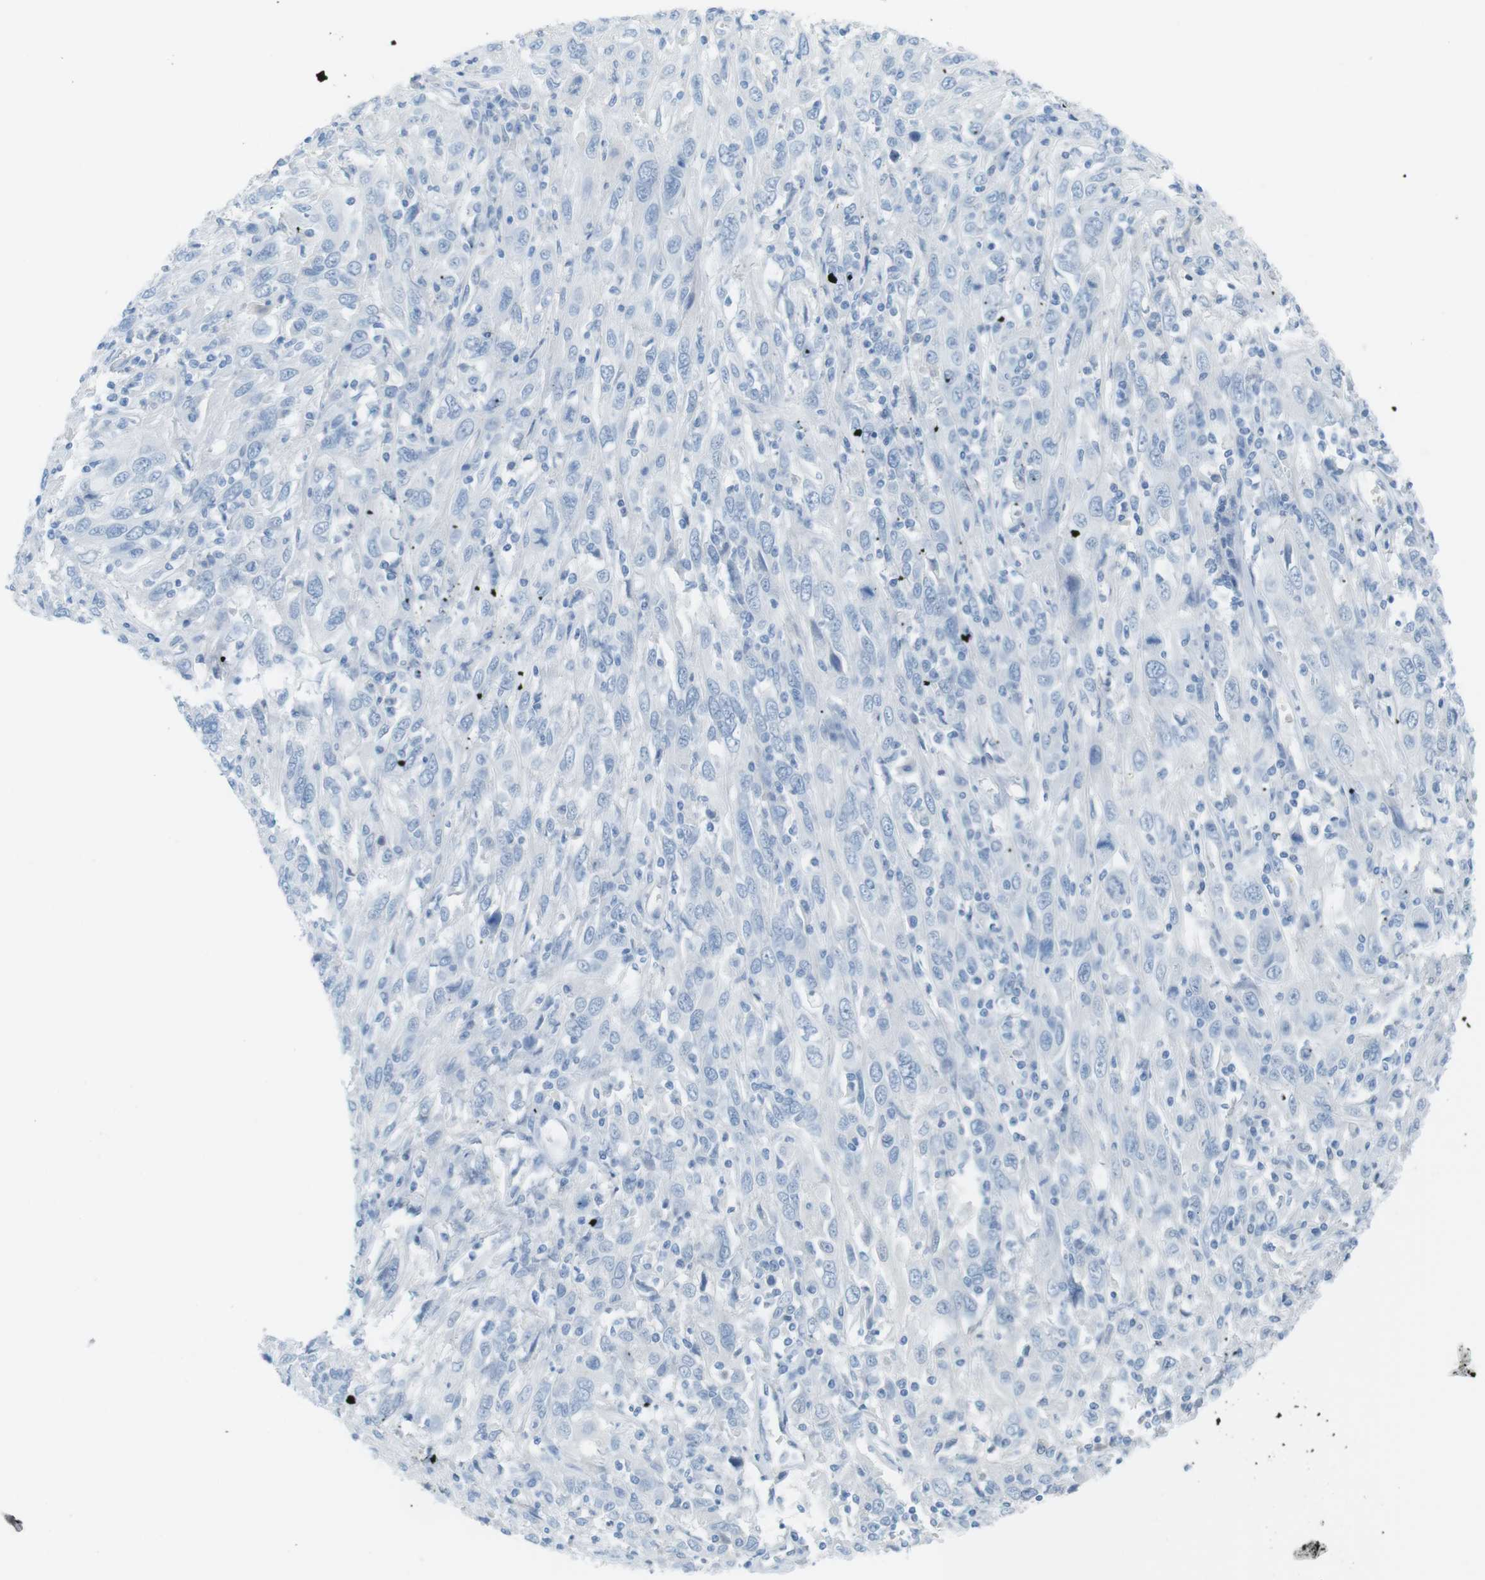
{"staining": {"intensity": "negative", "quantity": "none", "location": "none"}, "tissue": "cervical cancer", "cell_type": "Tumor cells", "image_type": "cancer", "snomed": [{"axis": "morphology", "description": "Squamous cell carcinoma, NOS"}, {"axis": "topography", "description": "Cervix"}], "caption": "Histopathology image shows no protein expression in tumor cells of cervical cancer tissue. The staining was performed using DAB (3,3'-diaminobenzidine) to visualize the protein expression in brown, while the nuclei were stained in blue with hematoxylin (Magnification: 20x).", "gene": "AZGP1", "patient": {"sex": "female", "age": 46}}